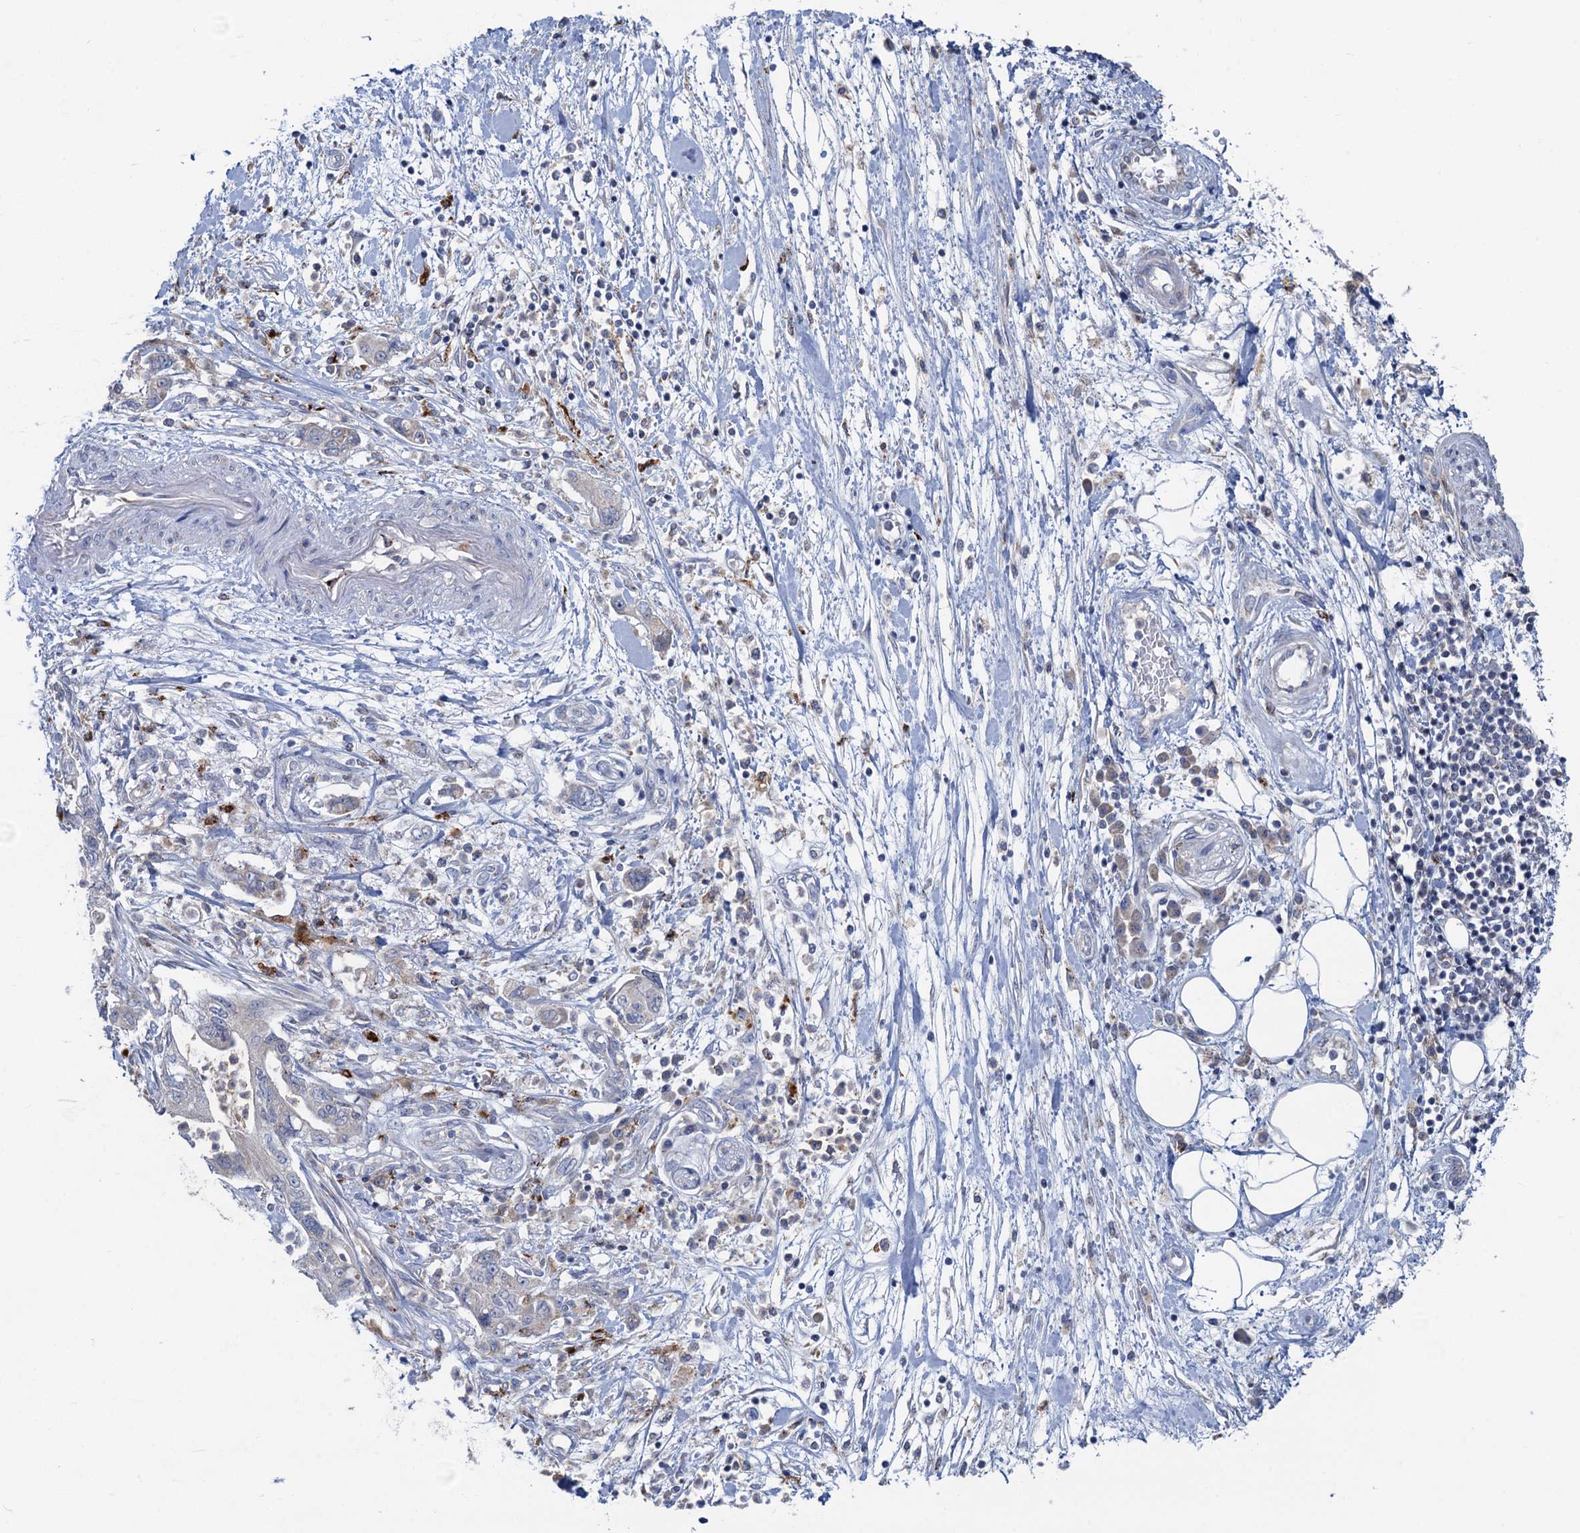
{"staining": {"intensity": "negative", "quantity": "none", "location": "none"}, "tissue": "pancreatic cancer", "cell_type": "Tumor cells", "image_type": "cancer", "snomed": [{"axis": "morphology", "description": "Adenocarcinoma, NOS"}, {"axis": "topography", "description": "Pancreas"}], "caption": "Tumor cells are negative for brown protein staining in pancreatic cancer (adenocarcinoma). (Brightfield microscopy of DAB (3,3'-diaminobenzidine) immunohistochemistry at high magnification).", "gene": "ANKS3", "patient": {"sex": "female", "age": 73}}